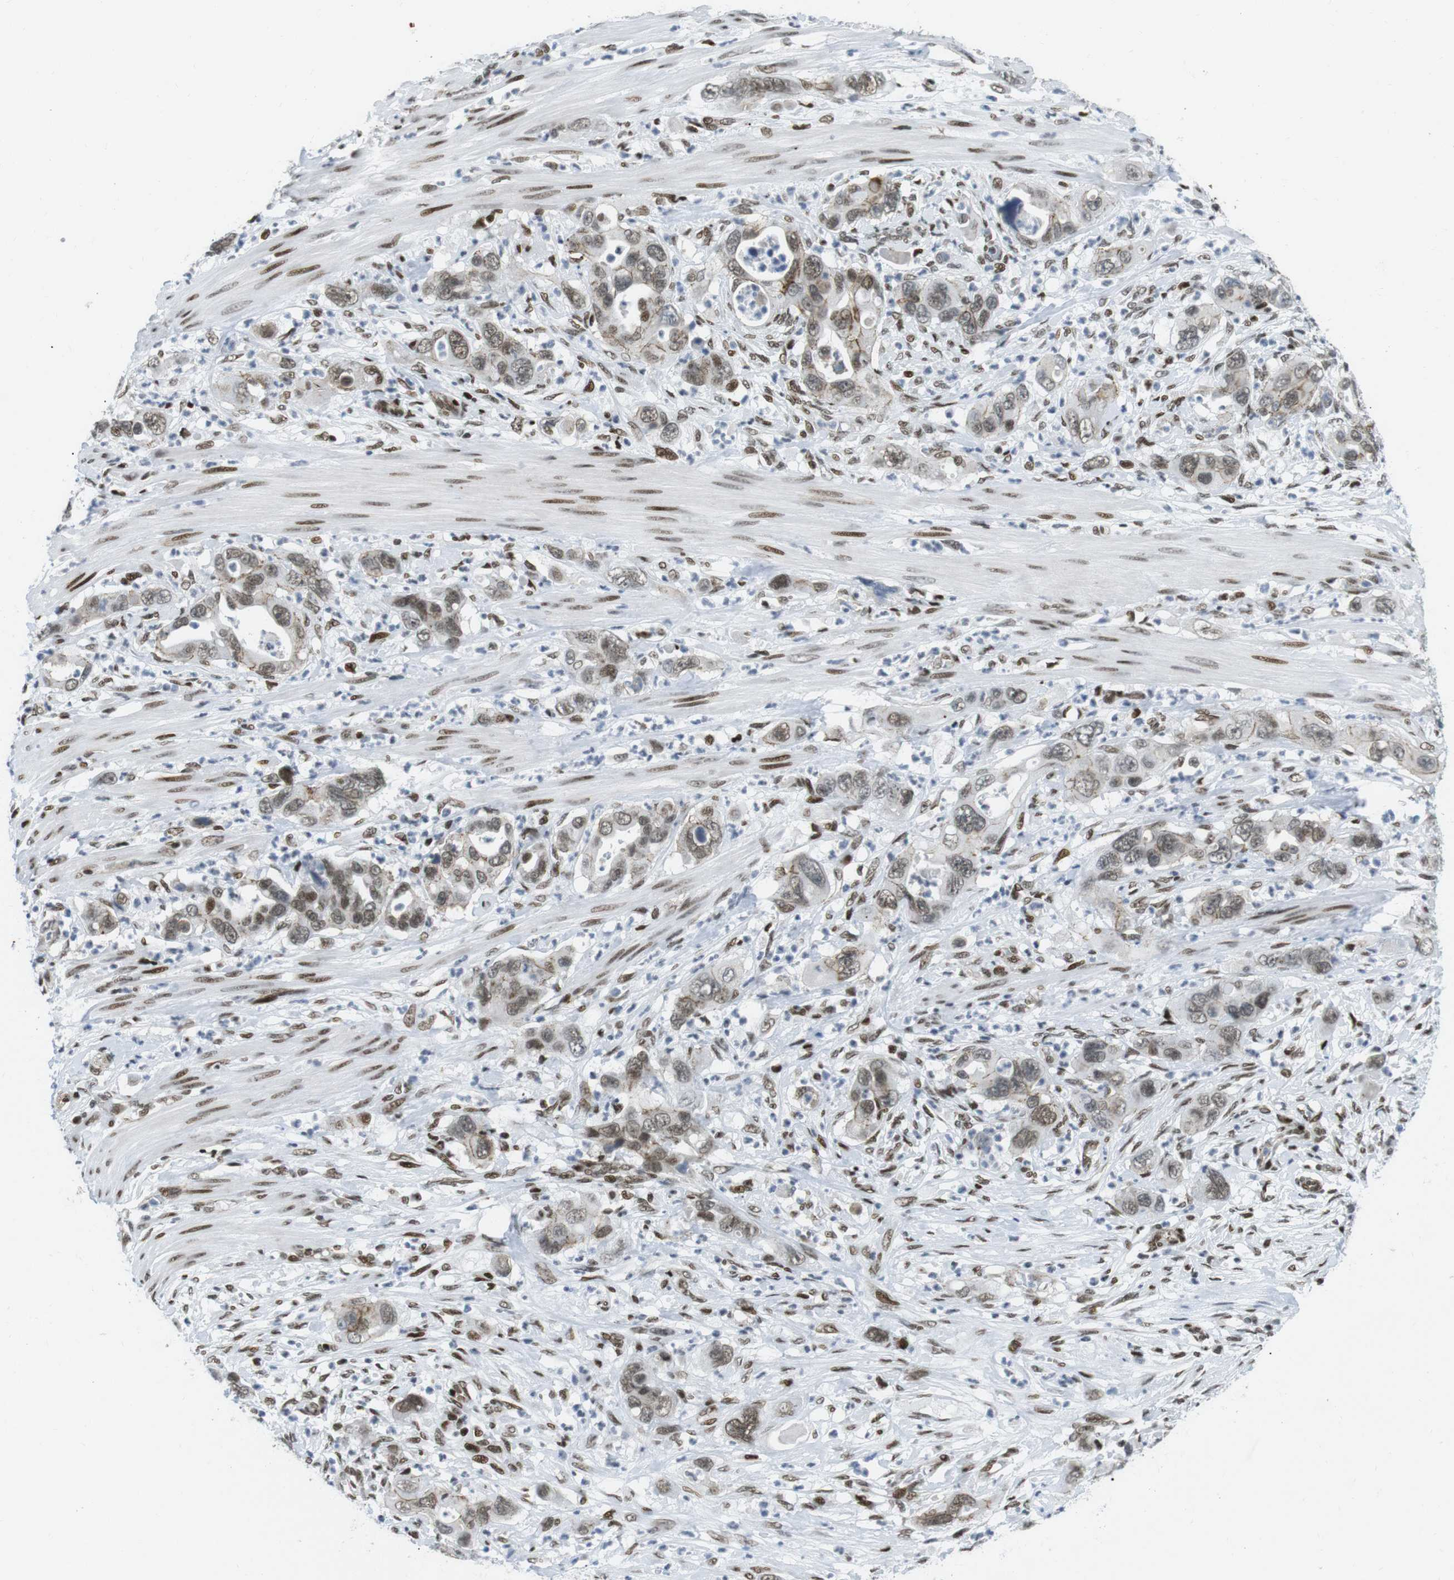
{"staining": {"intensity": "moderate", "quantity": ">75%", "location": "nuclear"}, "tissue": "pancreatic cancer", "cell_type": "Tumor cells", "image_type": "cancer", "snomed": [{"axis": "morphology", "description": "Adenocarcinoma, NOS"}, {"axis": "topography", "description": "Pancreas"}], "caption": "IHC staining of pancreatic cancer, which demonstrates medium levels of moderate nuclear staining in about >75% of tumor cells indicating moderate nuclear protein staining. The staining was performed using DAB (3,3'-diaminobenzidine) (brown) for protein detection and nuclei were counterstained in hematoxylin (blue).", "gene": "ARID1A", "patient": {"sex": "female", "age": 71}}